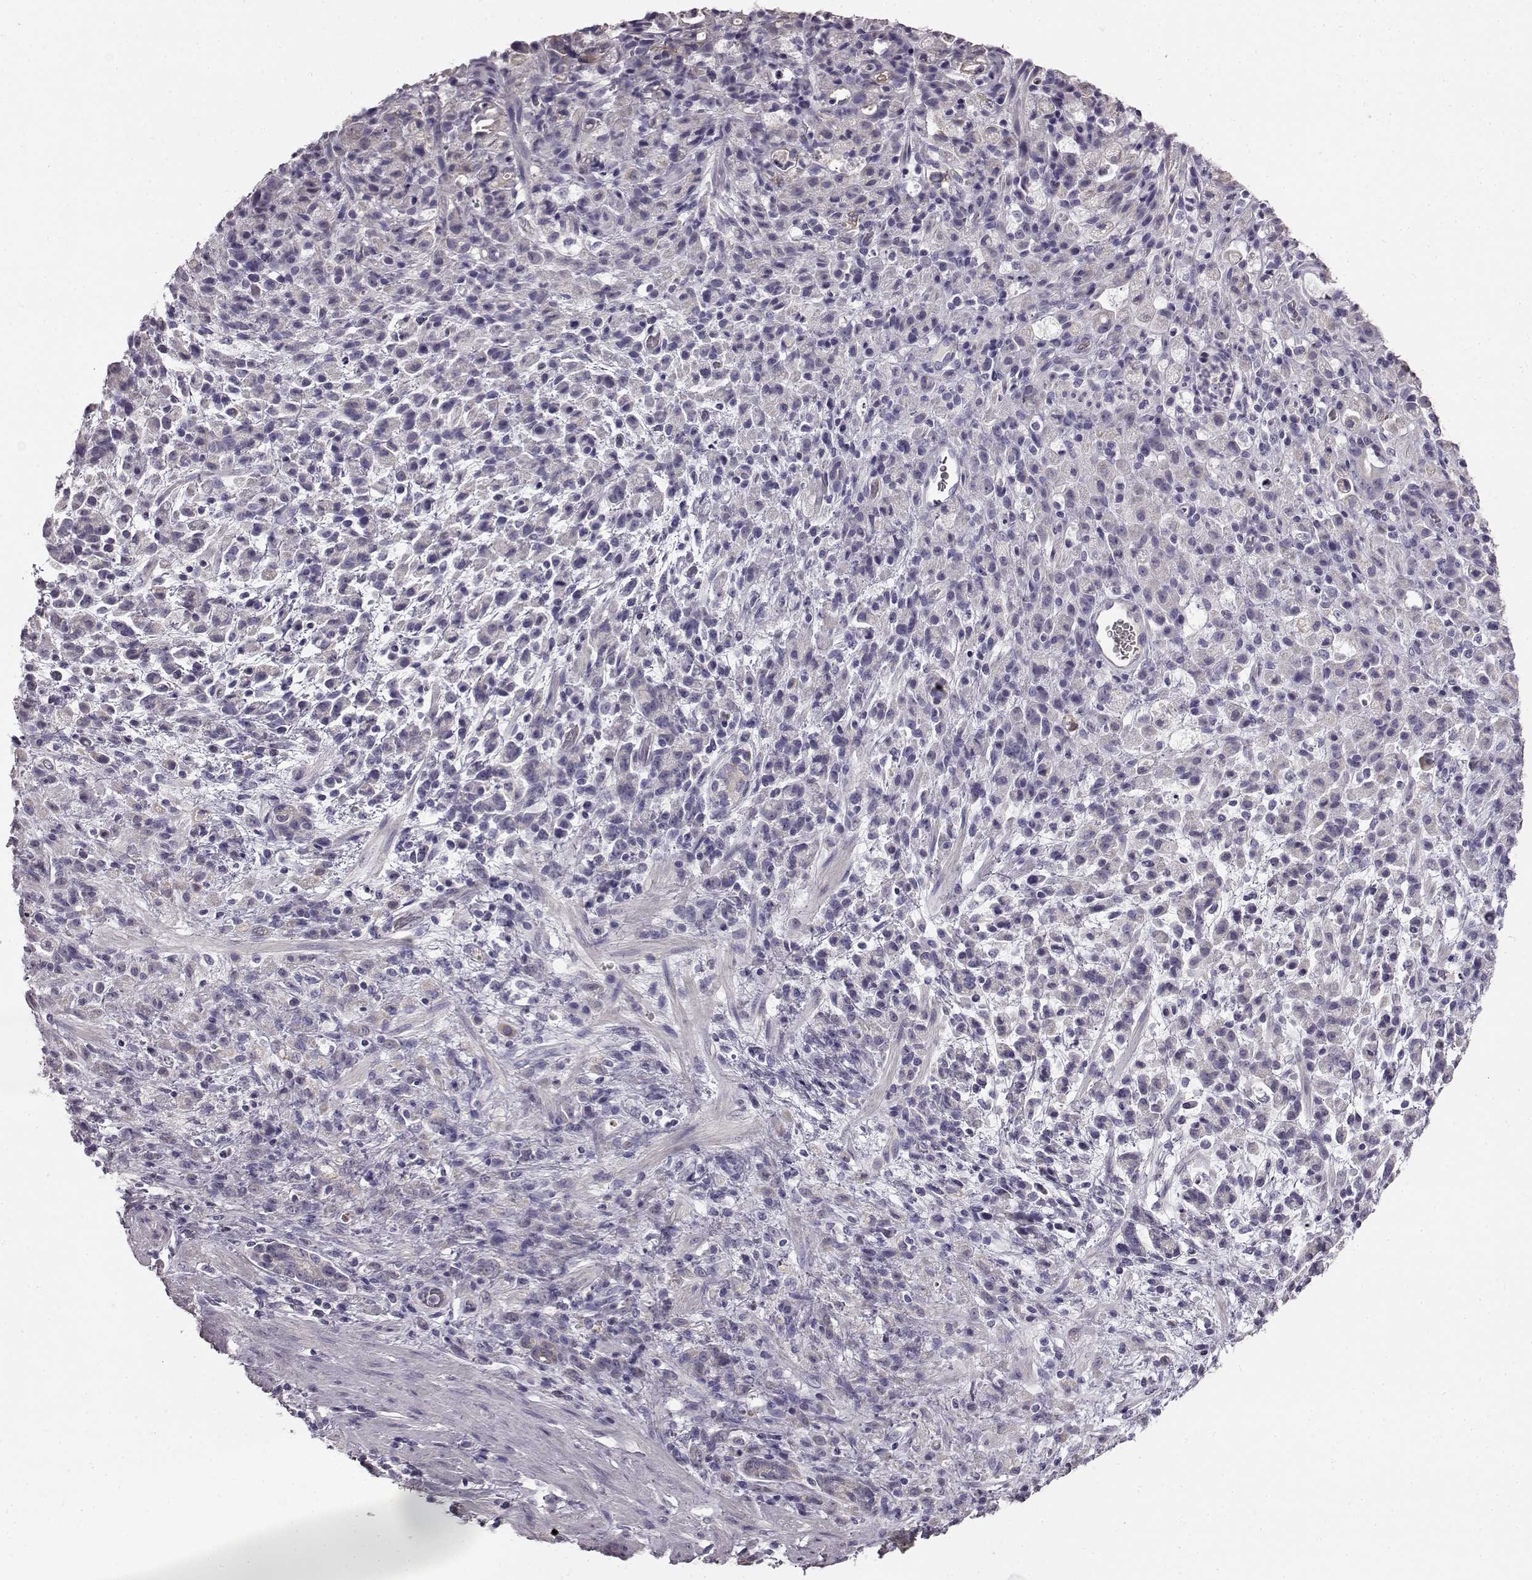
{"staining": {"intensity": "negative", "quantity": "none", "location": "none"}, "tissue": "stomach cancer", "cell_type": "Tumor cells", "image_type": "cancer", "snomed": [{"axis": "morphology", "description": "Adenocarcinoma, NOS"}, {"axis": "topography", "description": "Stomach"}], "caption": "Tumor cells show no significant protein positivity in stomach cancer (adenocarcinoma).", "gene": "KRT85", "patient": {"sex": "female", "age": 60}}